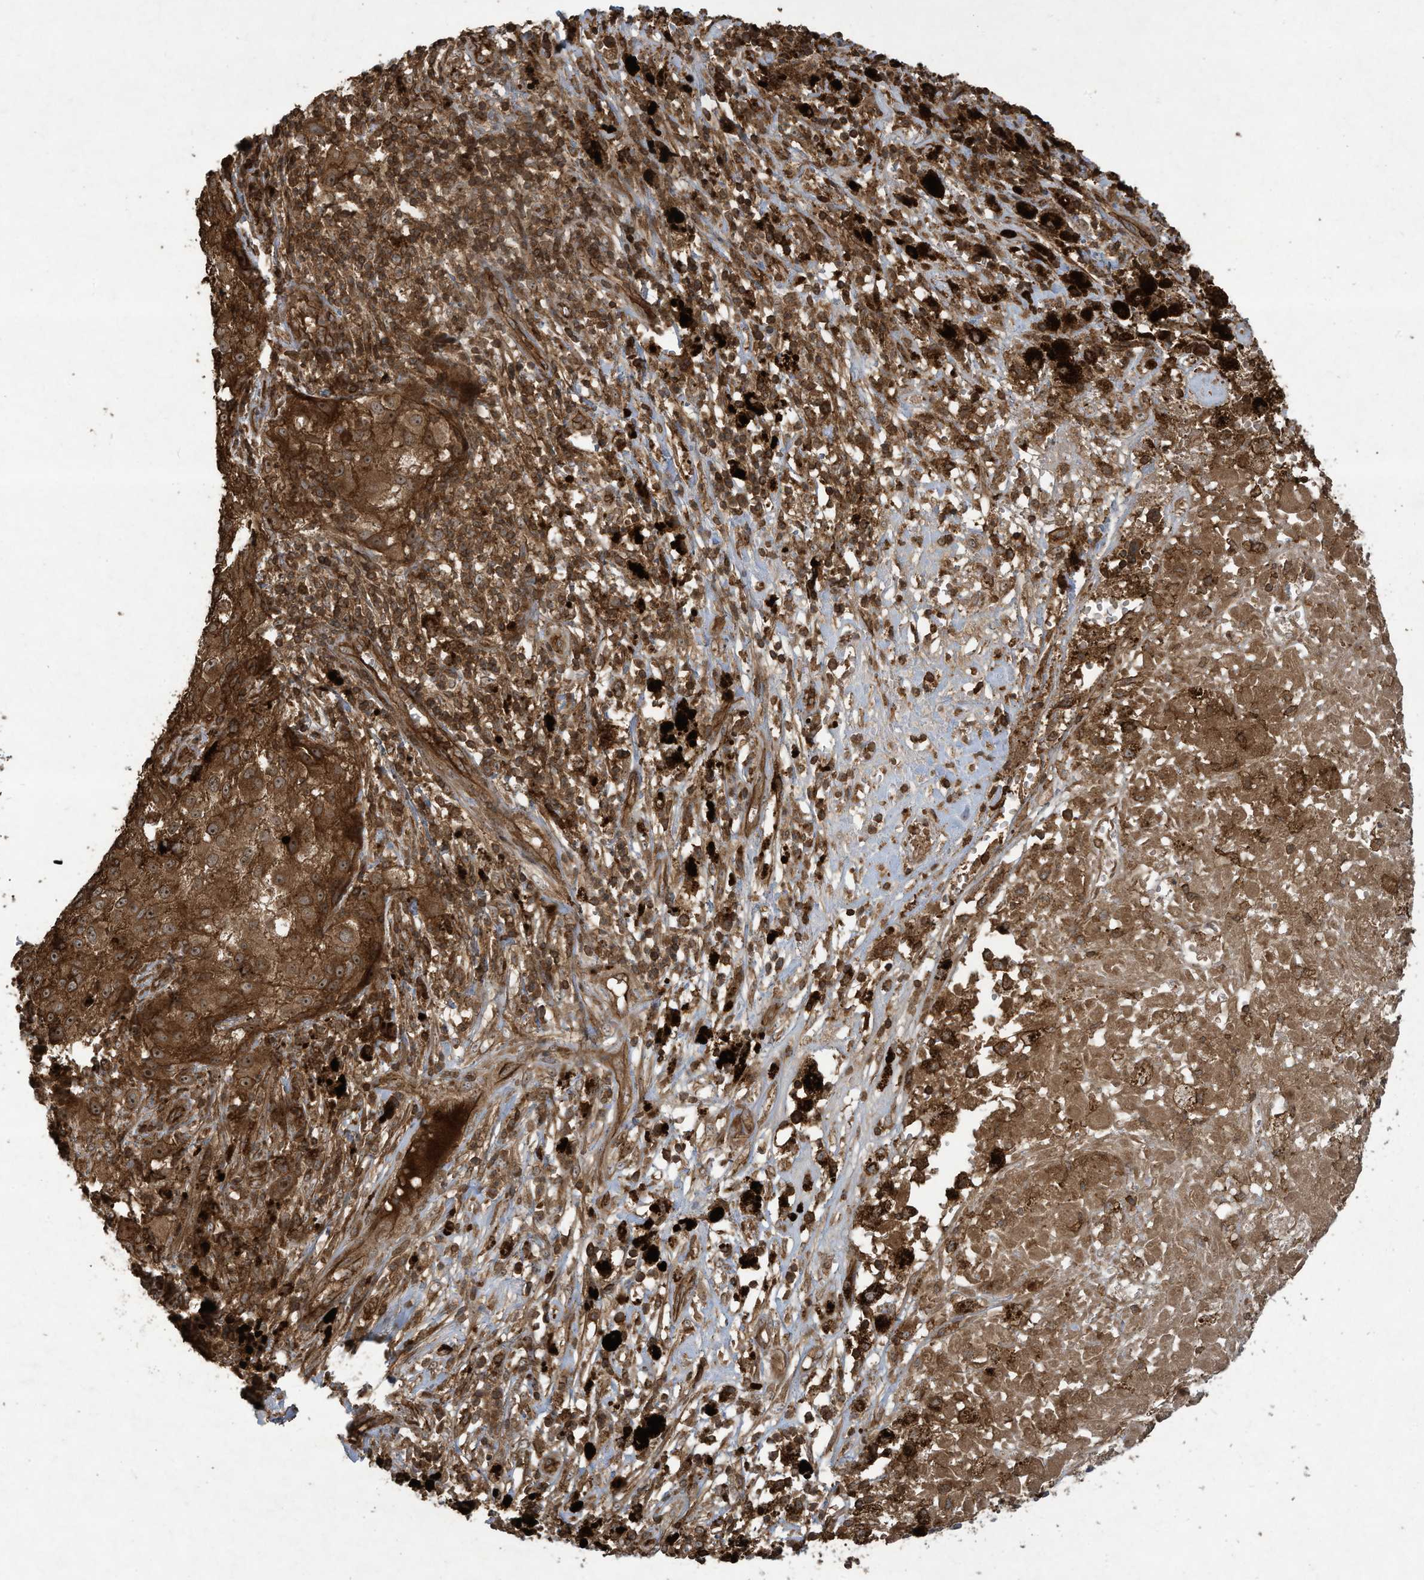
{"staining": {"intensity": "moderate", "quantity": ">75%", "location": "cytoplasmic/membranous"}, "tissue": "melanoma", "cell_type": "Tumor cells", "image_type": "cancer", "snomed": [{"axis": "morphology", "description": "Necrosis, NOS"}, {"axis": "morphology", "description": "Malignant melanoma, NOS"}, {"axis": "topography", "description": "Skin"}], "caption": "High-magnification brightfield microscopy of malignant melanoma stained with DAB (brown) and counterstained with hematoxylin (blue). tumor cells exhibit moderate cytoplasmic/membranous staining is appreciated in about>75% of cells. The protein is shown in brown color, while the nuclei are stained blue.", "gene": "DDIT4", "patient": {"sex": "female", "age": 87}}